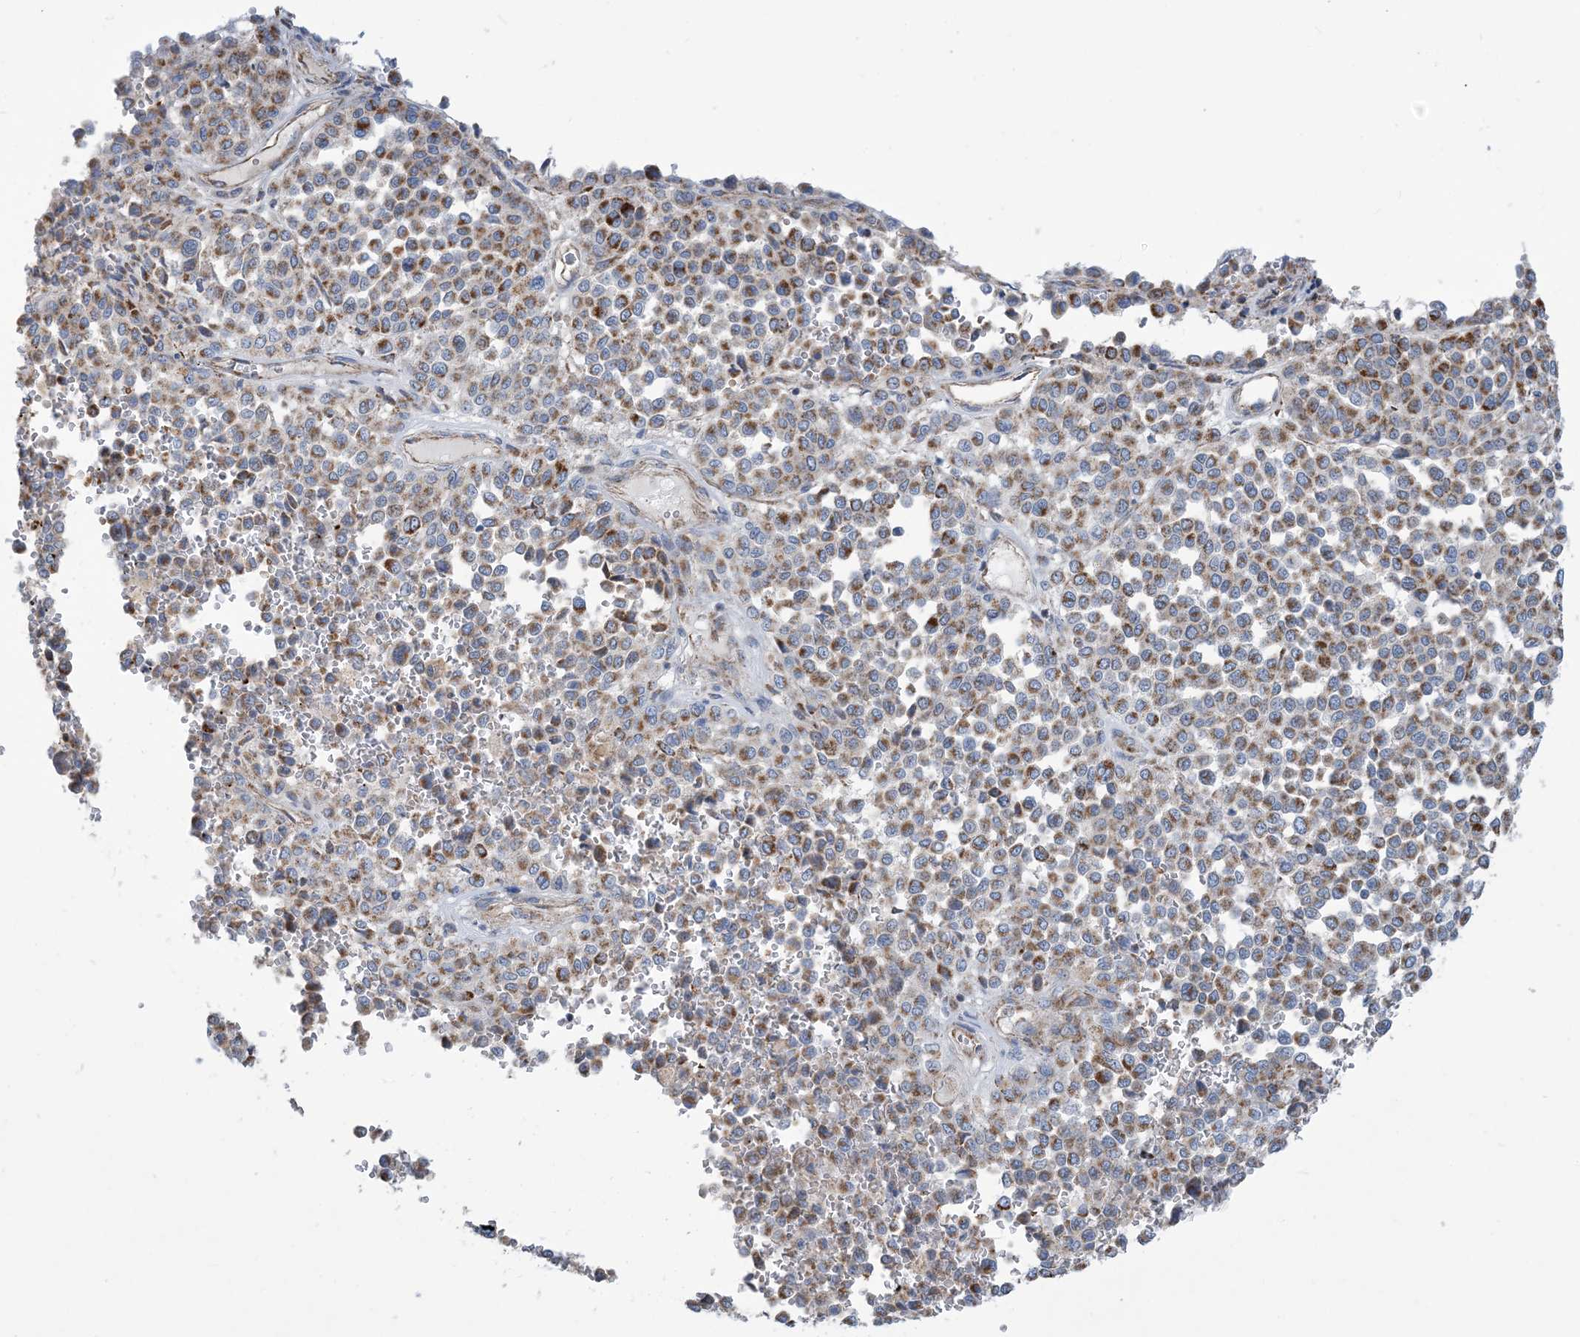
{"staining": {"intensity": "moderate", "quantity": ">75%", "location": "cytoplasmic/membranous"}, "tissue": "melanoma", "cell_type": "Tumor cells", "image_type": "cancer", "snomed": [{"axis": "morphology", "description": "Malignant melanoma, Metastatic site"}, {"axis": "topography", "description": "Pancreas"}], "caption": "DAB (3,3'-diaminobenzidine) immunohistochemical staining of melanoma displays moderate cytoplasmic/membranous protein positivity in approximately >75% of tumor cells. (brown staining indicates protein expression, while blue staining denotes nuclei).", "gene": "PHOSPHO2", "patient": {"sex": "female", "age": 30}}